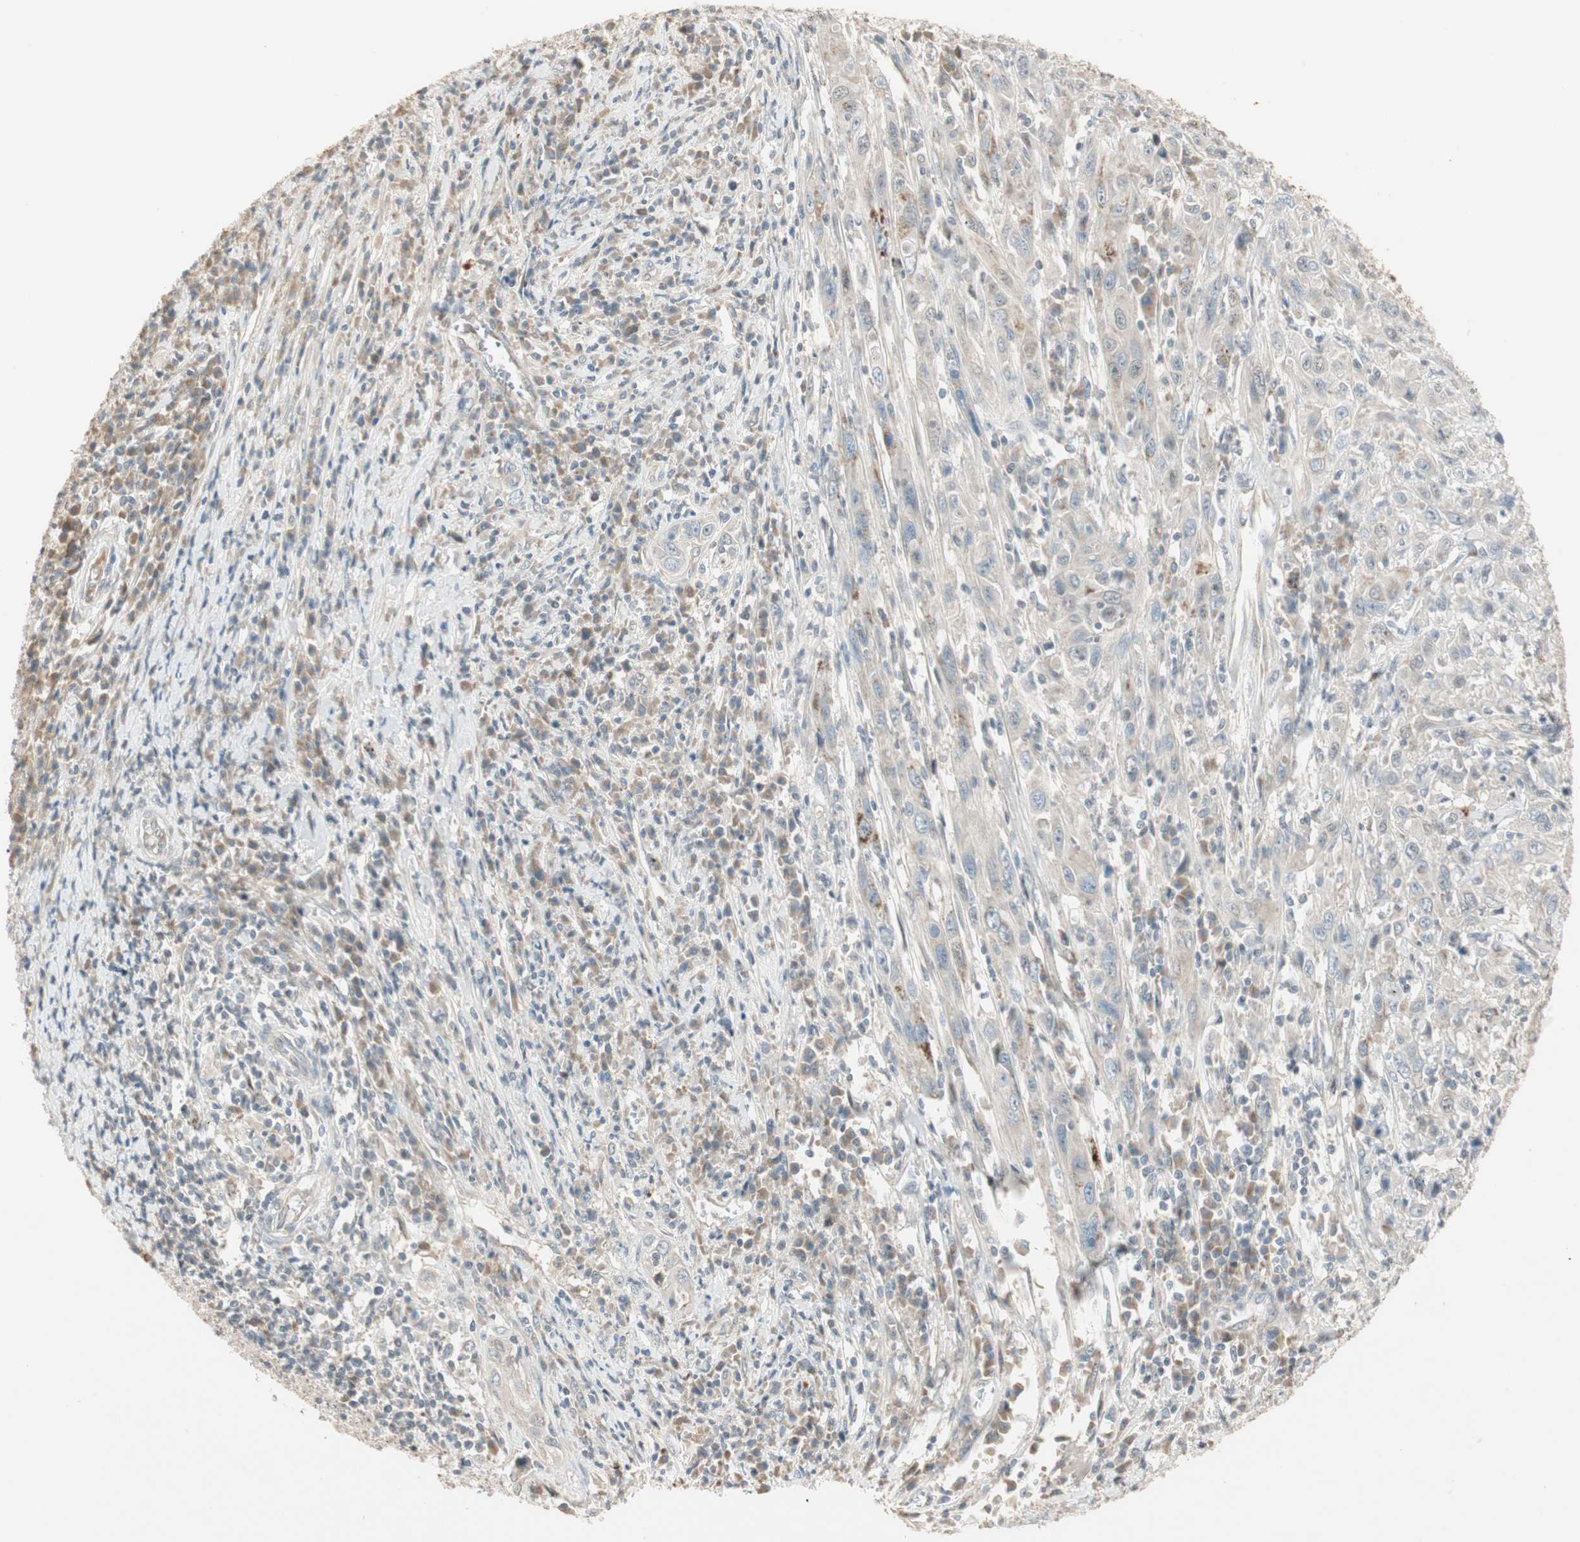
{"staining": {"intensity": "negative", "quantity": "none", "location": "none"}, "tissue": "cervical cancer", "cell_type": "Tumor cells", "image_type": "cancer", "snomed": [{"axis": "morphology", "description": "Squamous cell carcinoma, NOS"}, {"axis": "topography", "description": "Cervix"}], "caption": "DAB (3,3'-diaminobenzidine) immunohistochemical staining of human squamous cell carcinoma (cervical) exhibits no significant expression in tumor cells.", "gene": "ACSL5", "patient": {"sex": "female", "age": 46}}